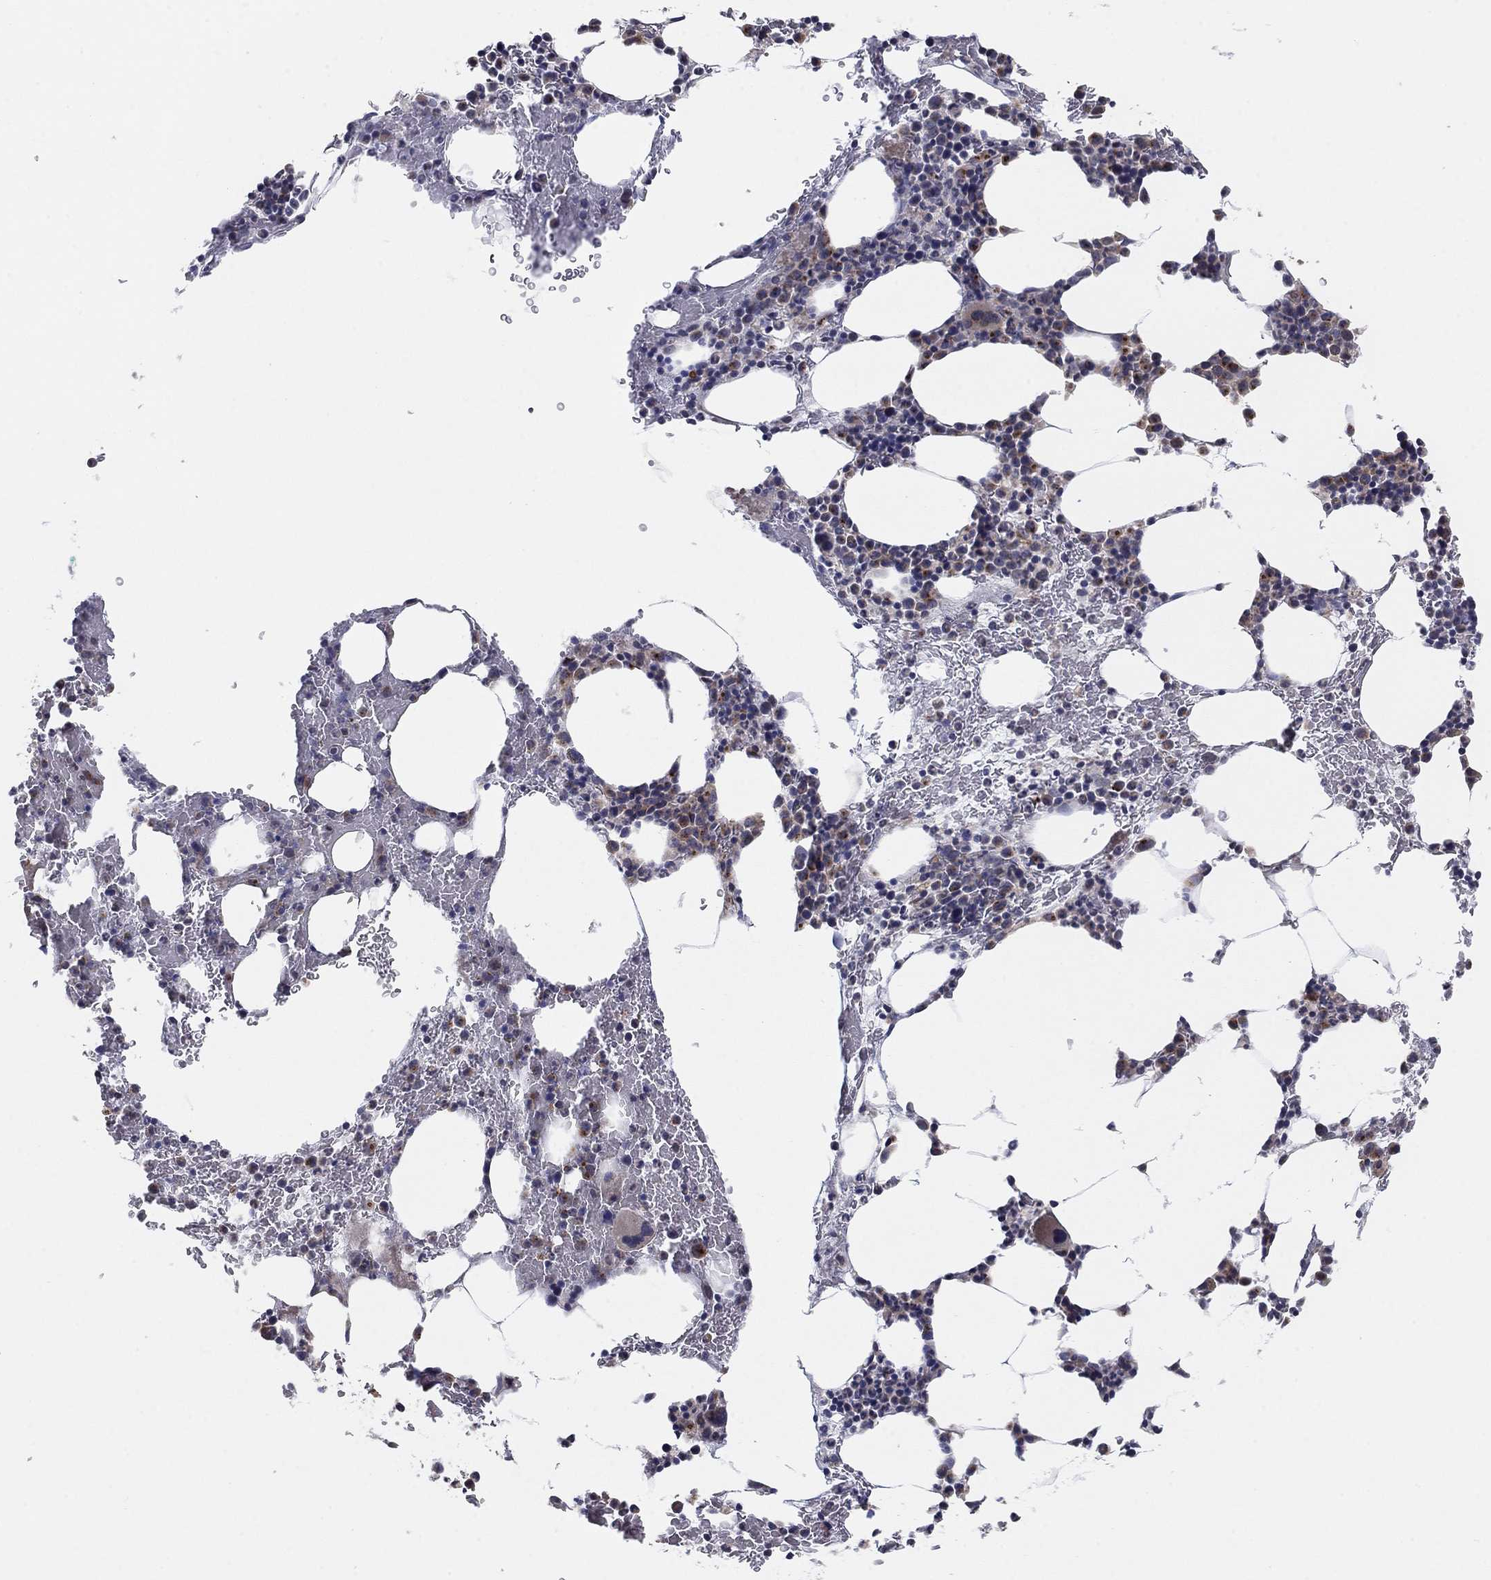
{"staining": {"intensity": "weak", "quantity": "25%-75%", "location": "cytoplasmic/membranous"}, "tissue": "bone marrow", "cell_type": "Hematopoietic cells", "image_type": "normal", "snomed": [{"axis": "morphology", "description": "Normal tissue, NOS"}, {"axis": "topography", "description": "Bone marrow"}], "caption": "Immunohistochemistry (IHC) (DAB (3,3'-diaminobenzidine)) staining of unremarkable human bone marrow shows weak cytoplasmic/membranous protein positivity in about 25%-75% of hematopoietic cells.", "gene": "AMN1", "patient": {"sex": "male", "age": 83}}